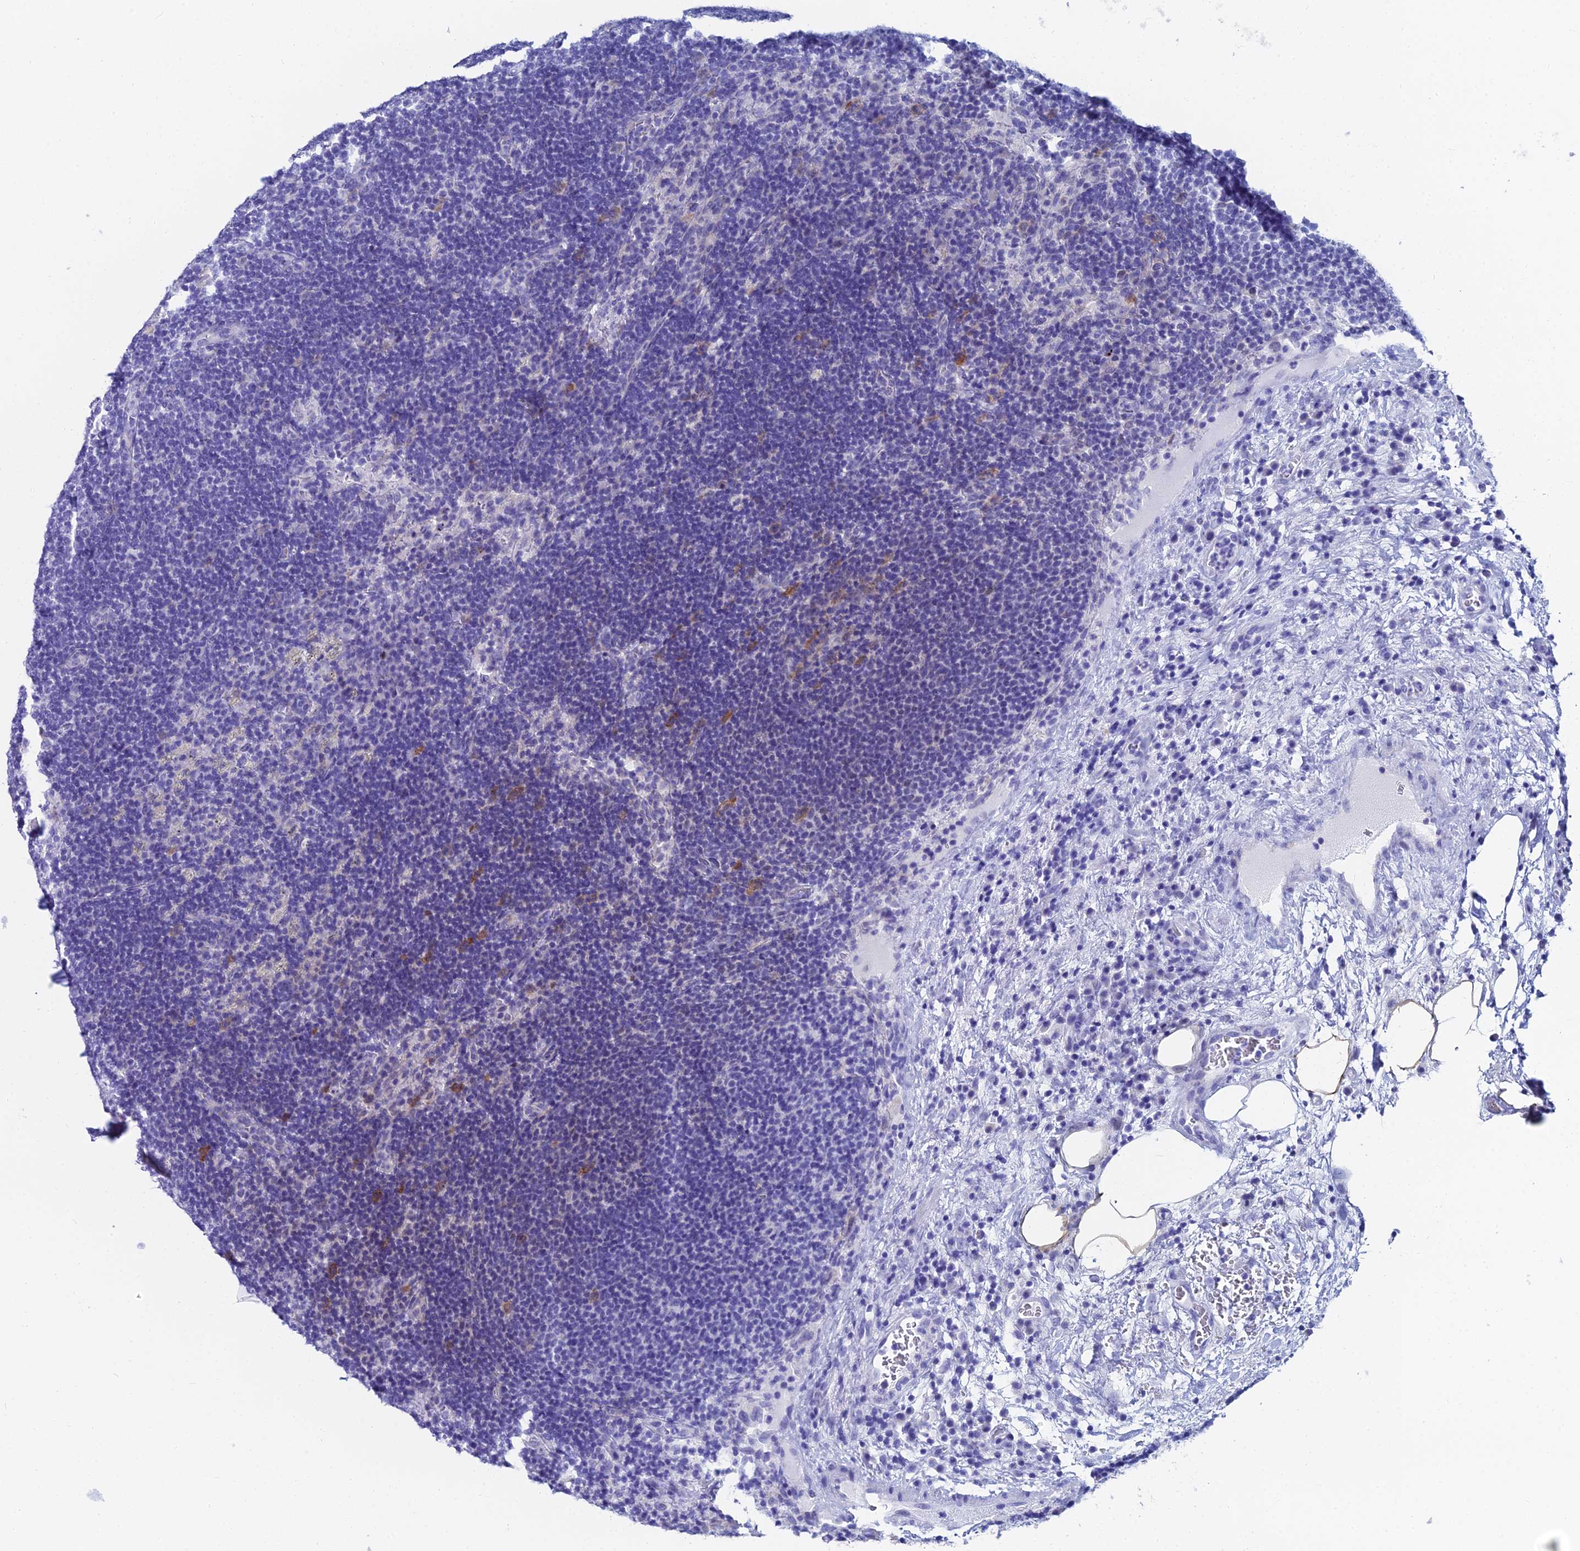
{"staining": {"intensity": "negative", "quantity": "none", "location": "none"}, "tissue": "lymph node", "cell_type": "Germinal center cells", "image_type": "normal", "snomed": [{"axis": "morphology", "description": "Normal tissue, NOS"}, {"axis": "topography", "description": "Lymph node"}], "caption": "The histopathology image demonstrates no significant positivity in germinal center cells of lymph node. (DAB immunohistochemistry (IHC) with hematoxylin counter stain).", "gene": "HSPA1L", "patient": {"sex": "female", "age": 70}}